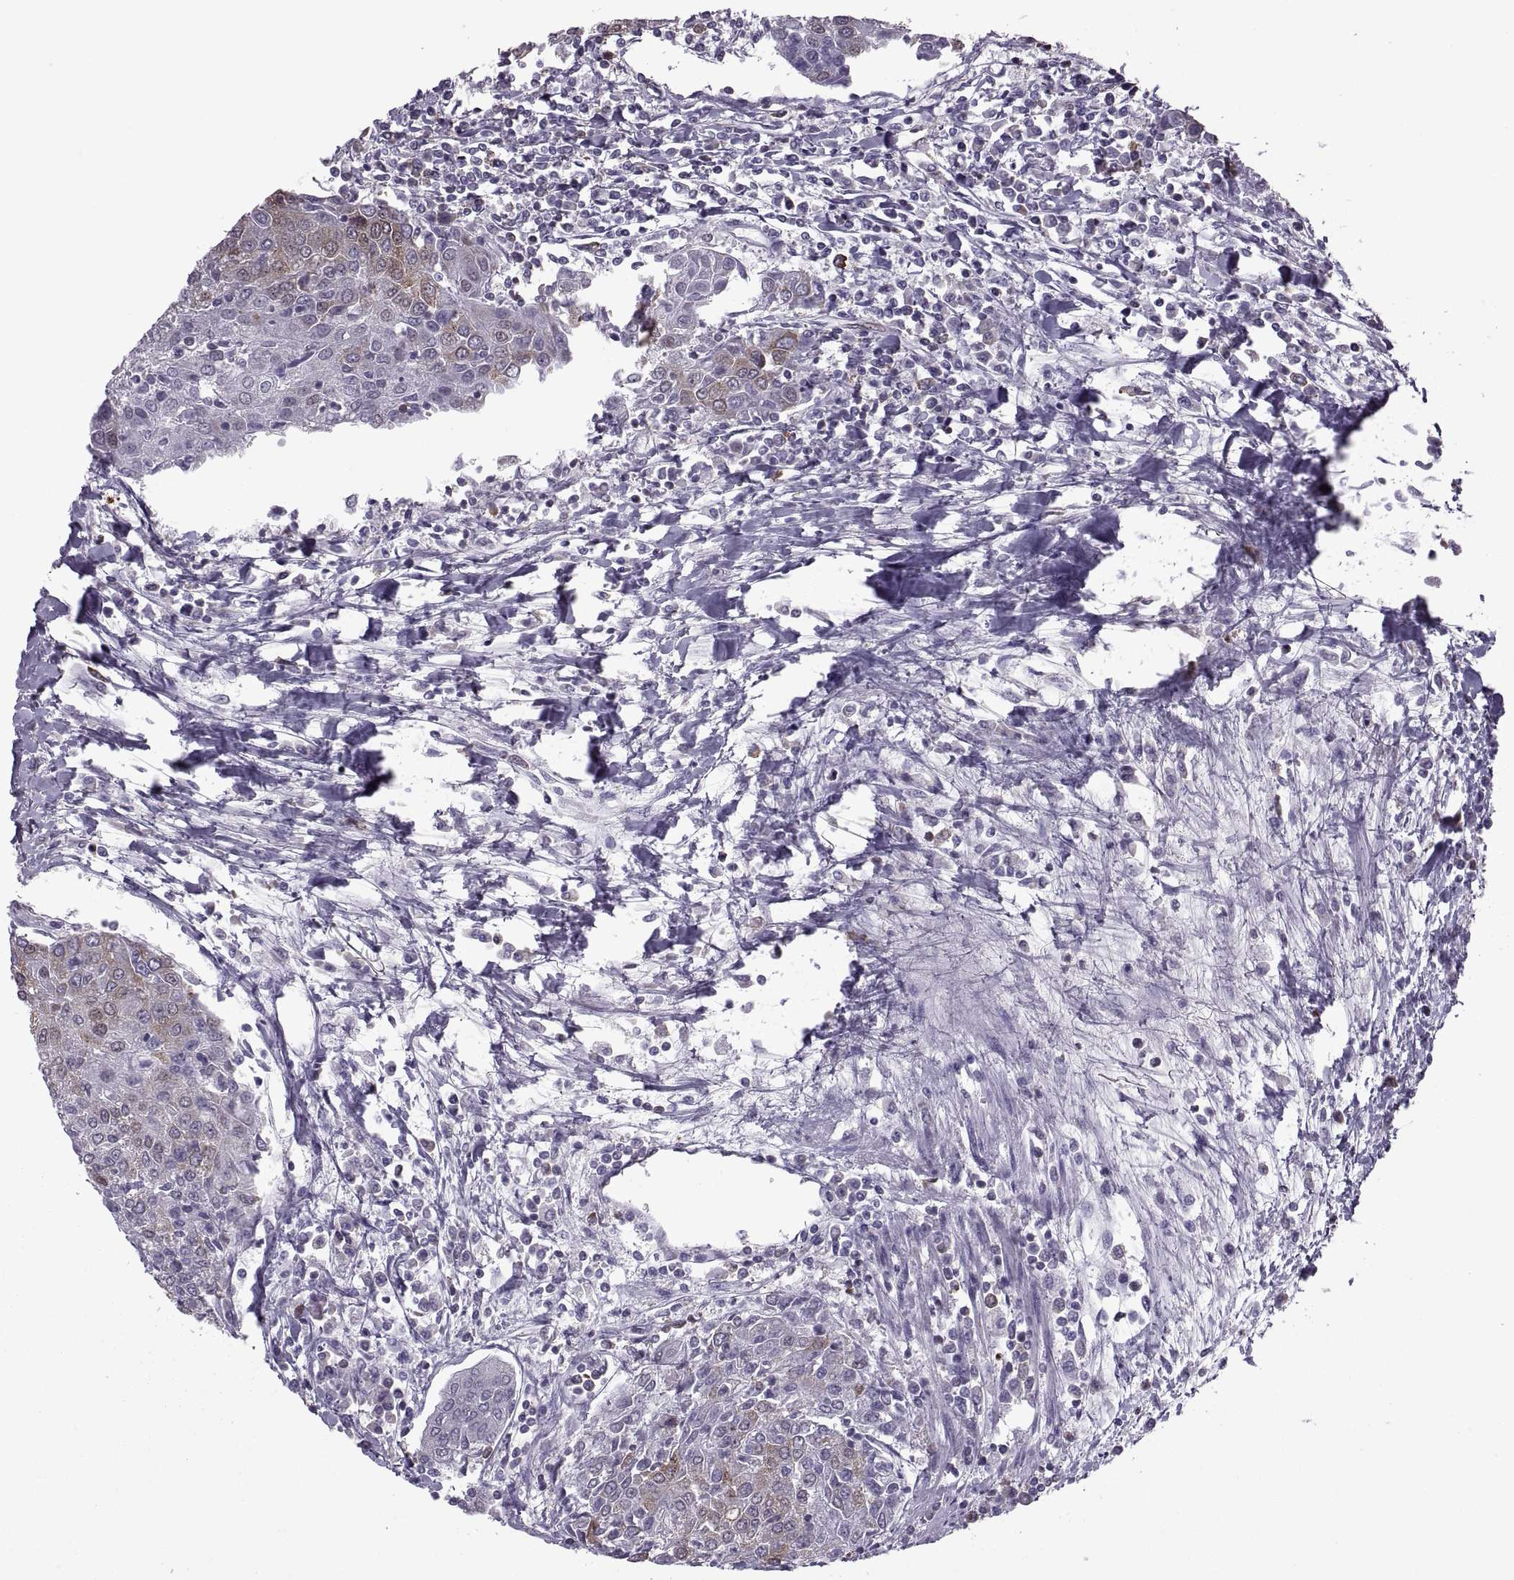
{"staining": {"intensity": "moderate", "quantity": "<25%", "location": "cytoplasmic/membranous"}, "tissue": "urothelial cancer", "cell_type": "Tumor cells", "image_type": "cancer", "snomed": [{"axis": "morphology", "description": "Urothelial carcinoma, High grade"}, {"axis": "topography", "description": "Urinary bladder"}], "caption": "DAB (3,3'-diaminobenzidine) immunohistochemical staining of urothelial cancer shows moderate cytoplasmic/membranous protein positivity in about <25% of tumor cells.", "gene": "PABPC1", "patient": {"sex": "female", "age": 85}}